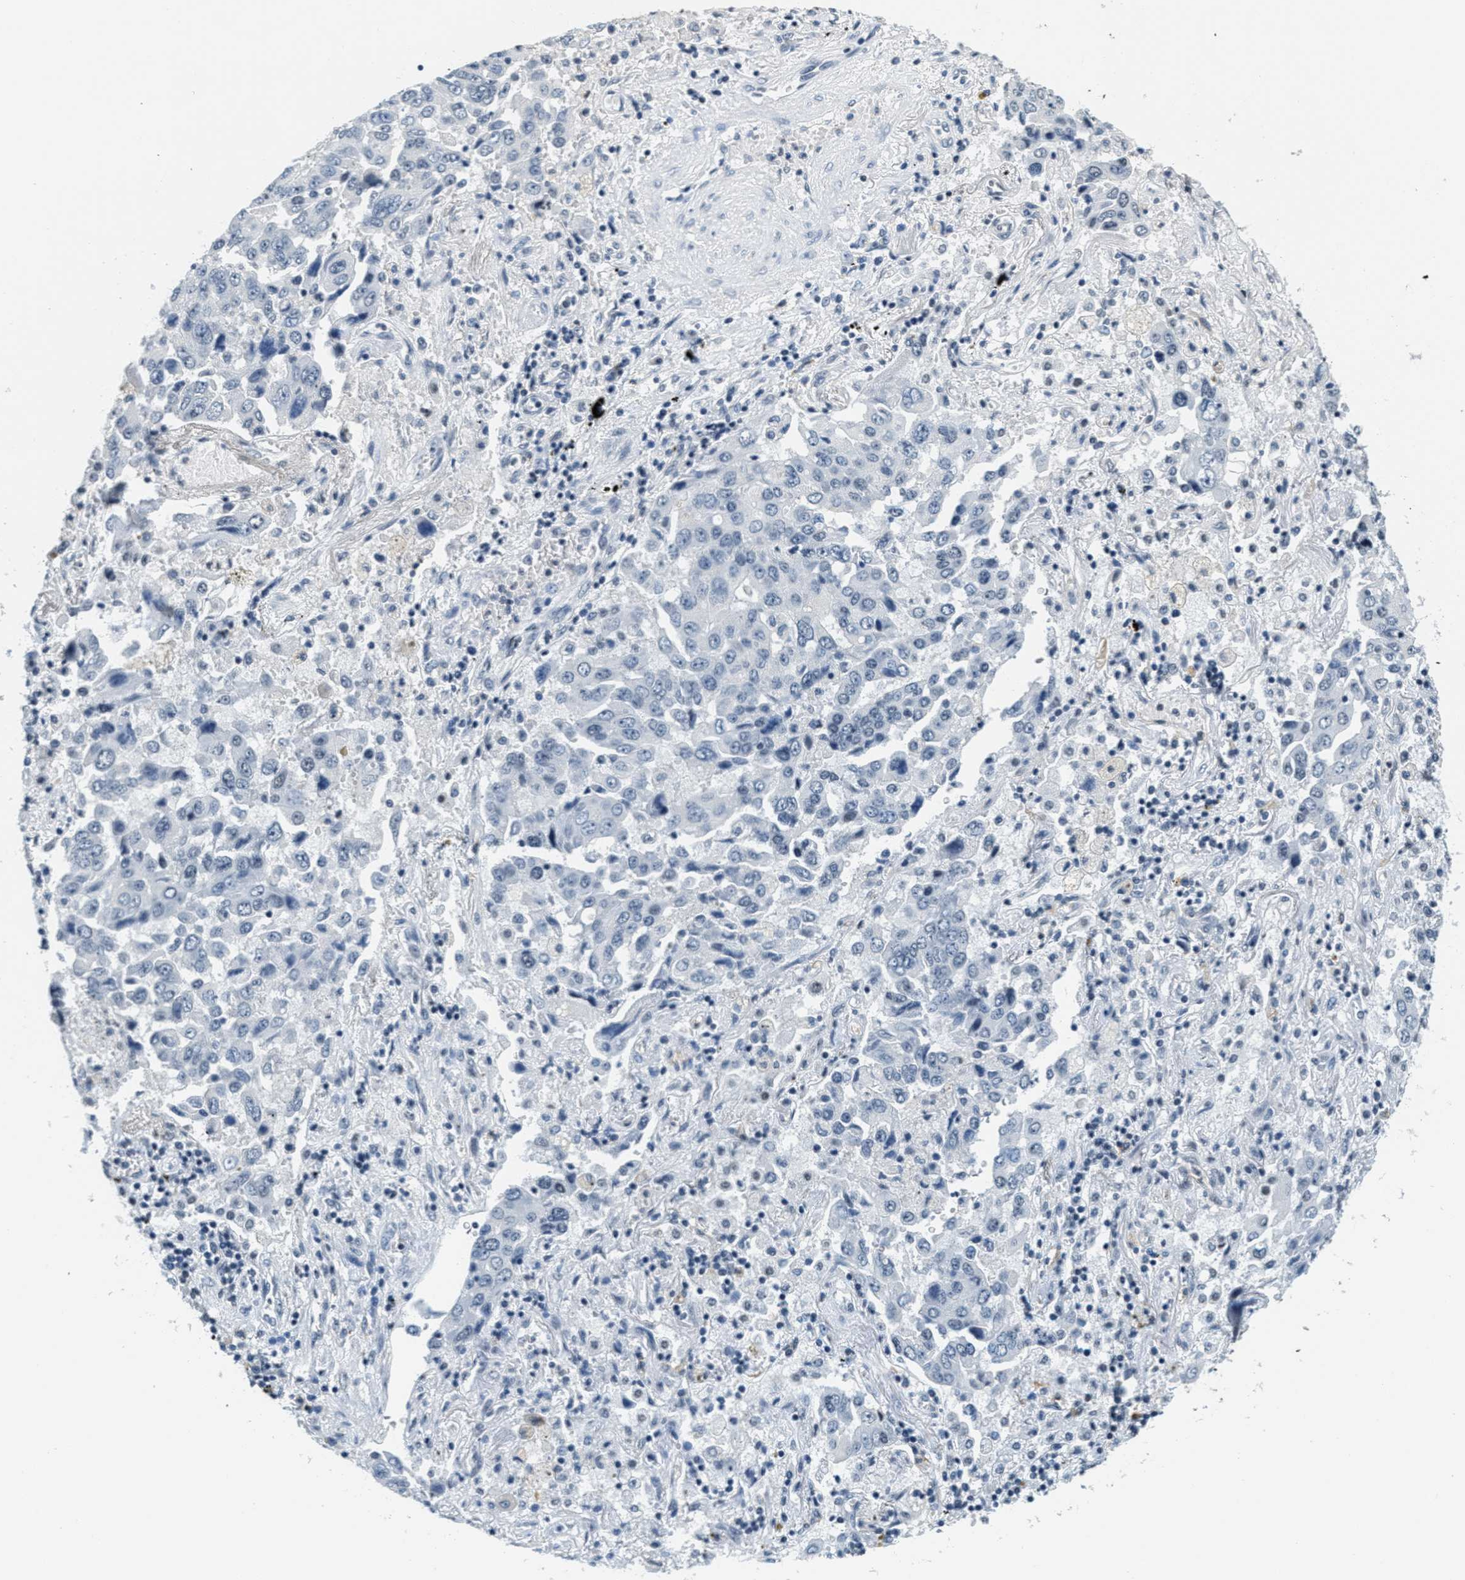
{"staining": {"intensity": "negative", "quantity": "none", "location": "none"}, "tissue": "lung cancer", "cell_type": "Tumor cells", "image_type": "cancer", "snomed": [{"axis": "morphology", "description": "Adenocarcinoma, NOS"}, {"axis": "topography", "description": "Lung"}], "caption": "This is an immunohistochemistry micrograph of human adenocarcinoma (lung). There is no positivity in tumor cells.", "gene": "CA4", "patient": {"sex": "female", "age": 65}}